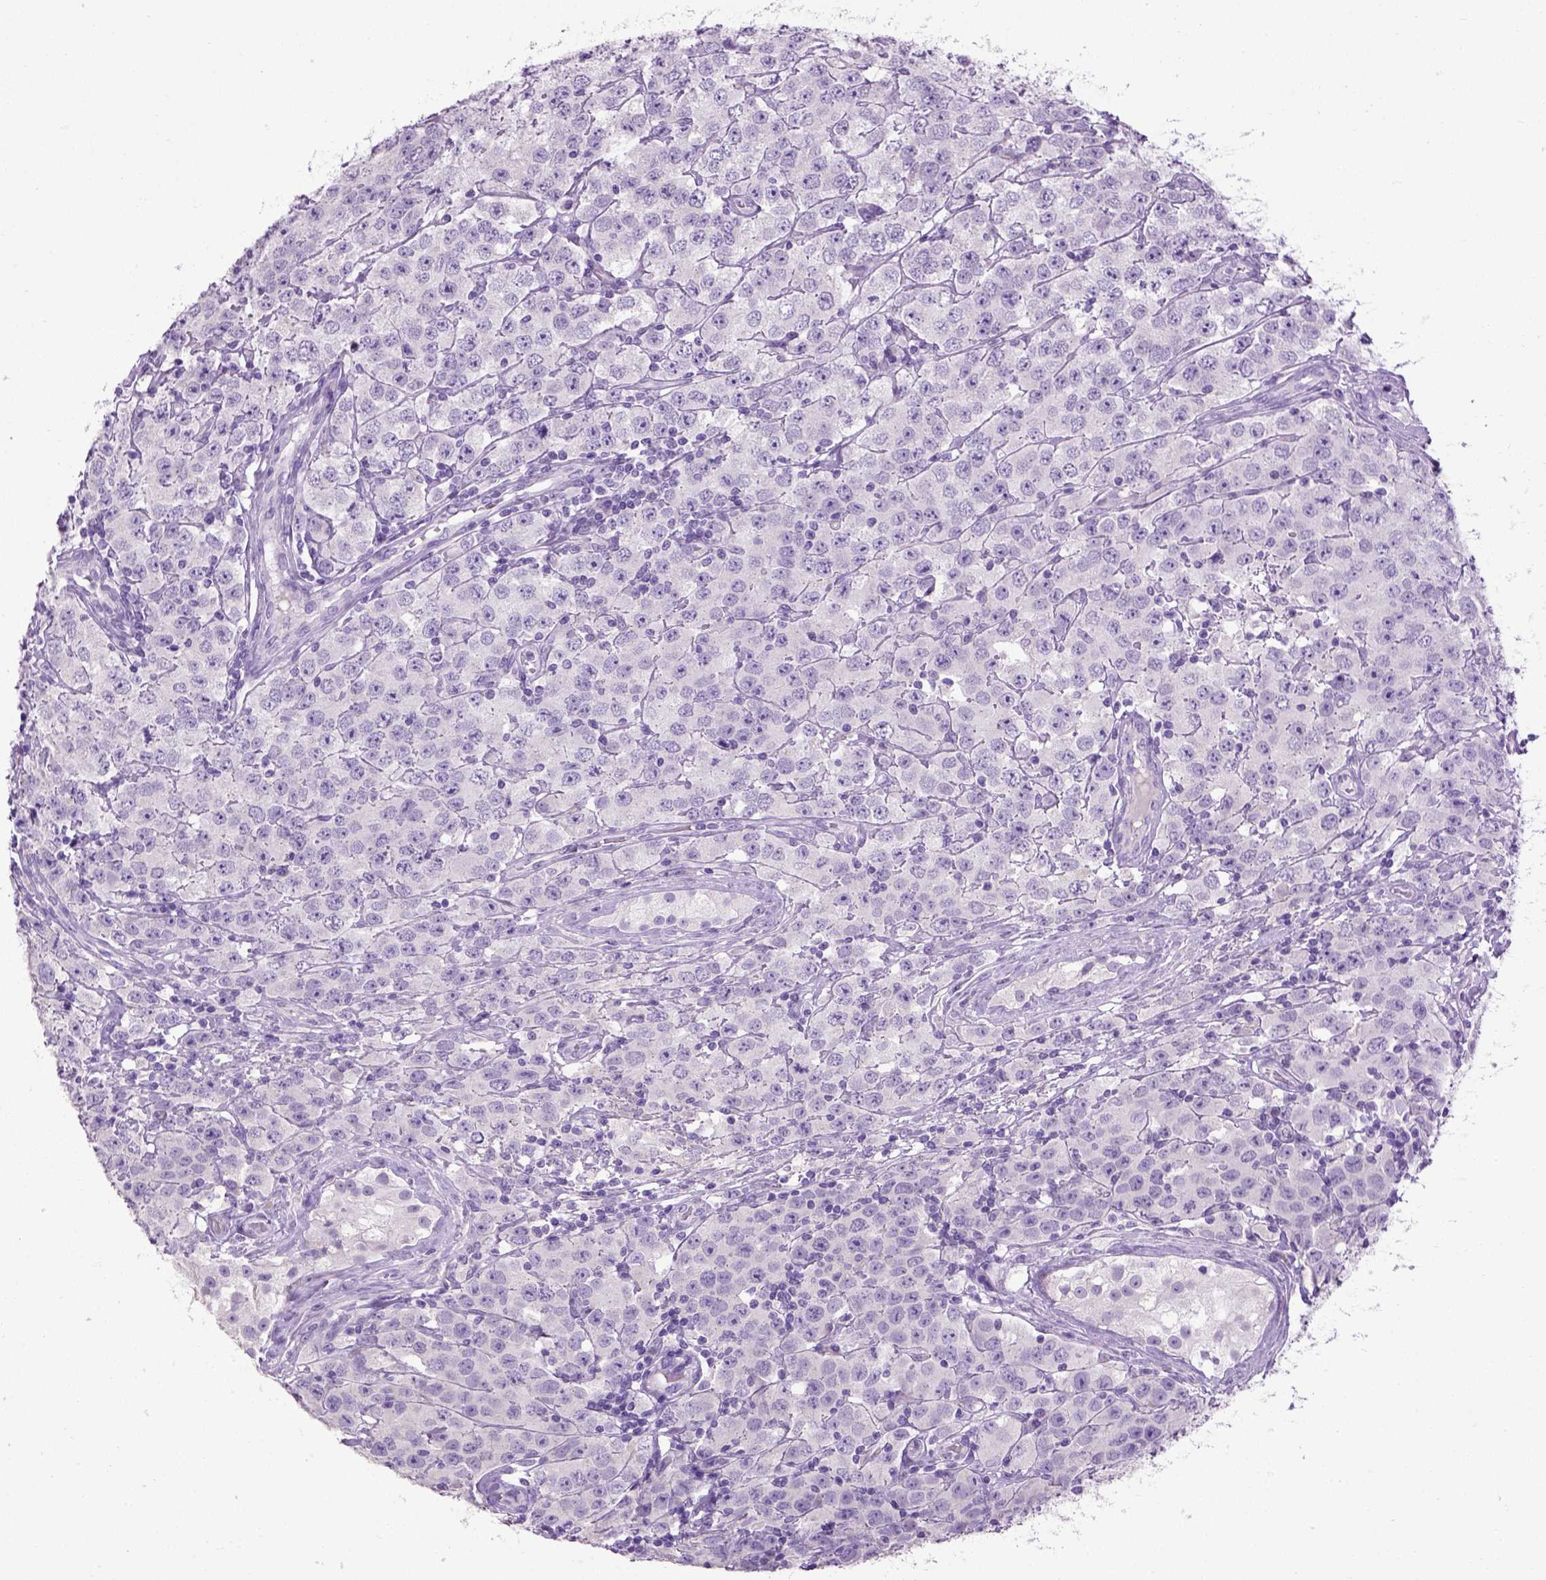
{"staining": {"intensity": "negative", "quantity": "none", "location": "none"}, "tissue": "testis cancer", "cell_type": "Tumor cells", "image_type": "cancer", "snomed": [{"axis": "morphology", "description": "Seminoma, NOS"}, {"axis": "topography", "description": "Testis"}], "caption": "This photomicrograph is of testis cancer (seminoma) stained with immunohistochemistry to label a protein in brown with the nuclei are counter-stained blue. There is no positivity in tumor cells.", "gene": "CYP24A1", "patient": {"sex": "male", "age": 52}}